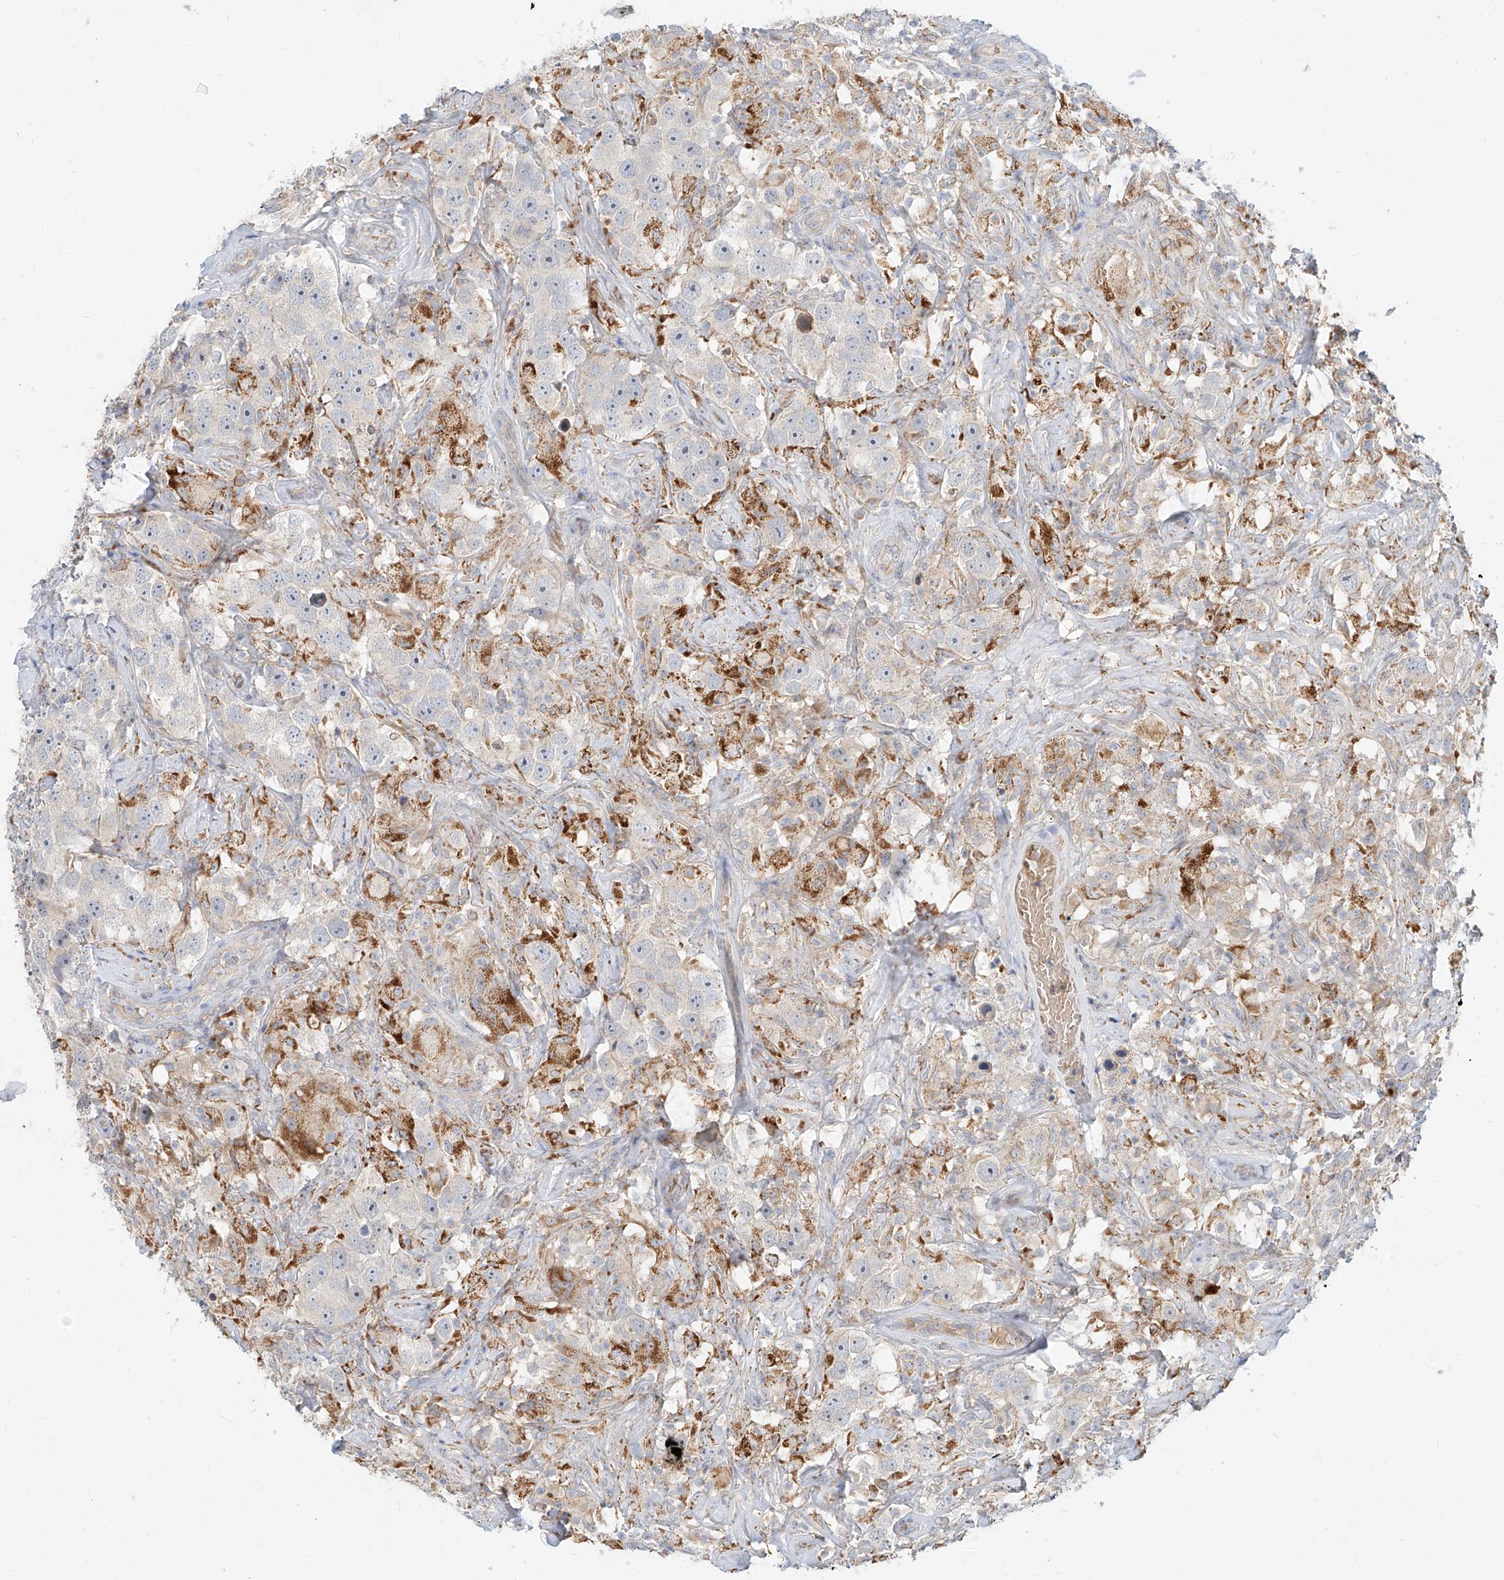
{"staining": {"intensity": "moderate", "quantity": "<25%", "location": "cytoplasmic/membranous"}, "tissue": "testis cancer", "cell_type": "Tumor cells", "image_type": "cancer", "snomed": [{"axis": "morphology", "description": "Seminoma, NOS"}, {"axis": "topography", "description": "Testis"}], "caption": "An image of seminoma (testis) stained for a protein demonstrates moderate cytoplasmic/membranous brown staining in tumor cells.", "gene": "SYTL3", "patient": {"sex": "male", "age": 49}}